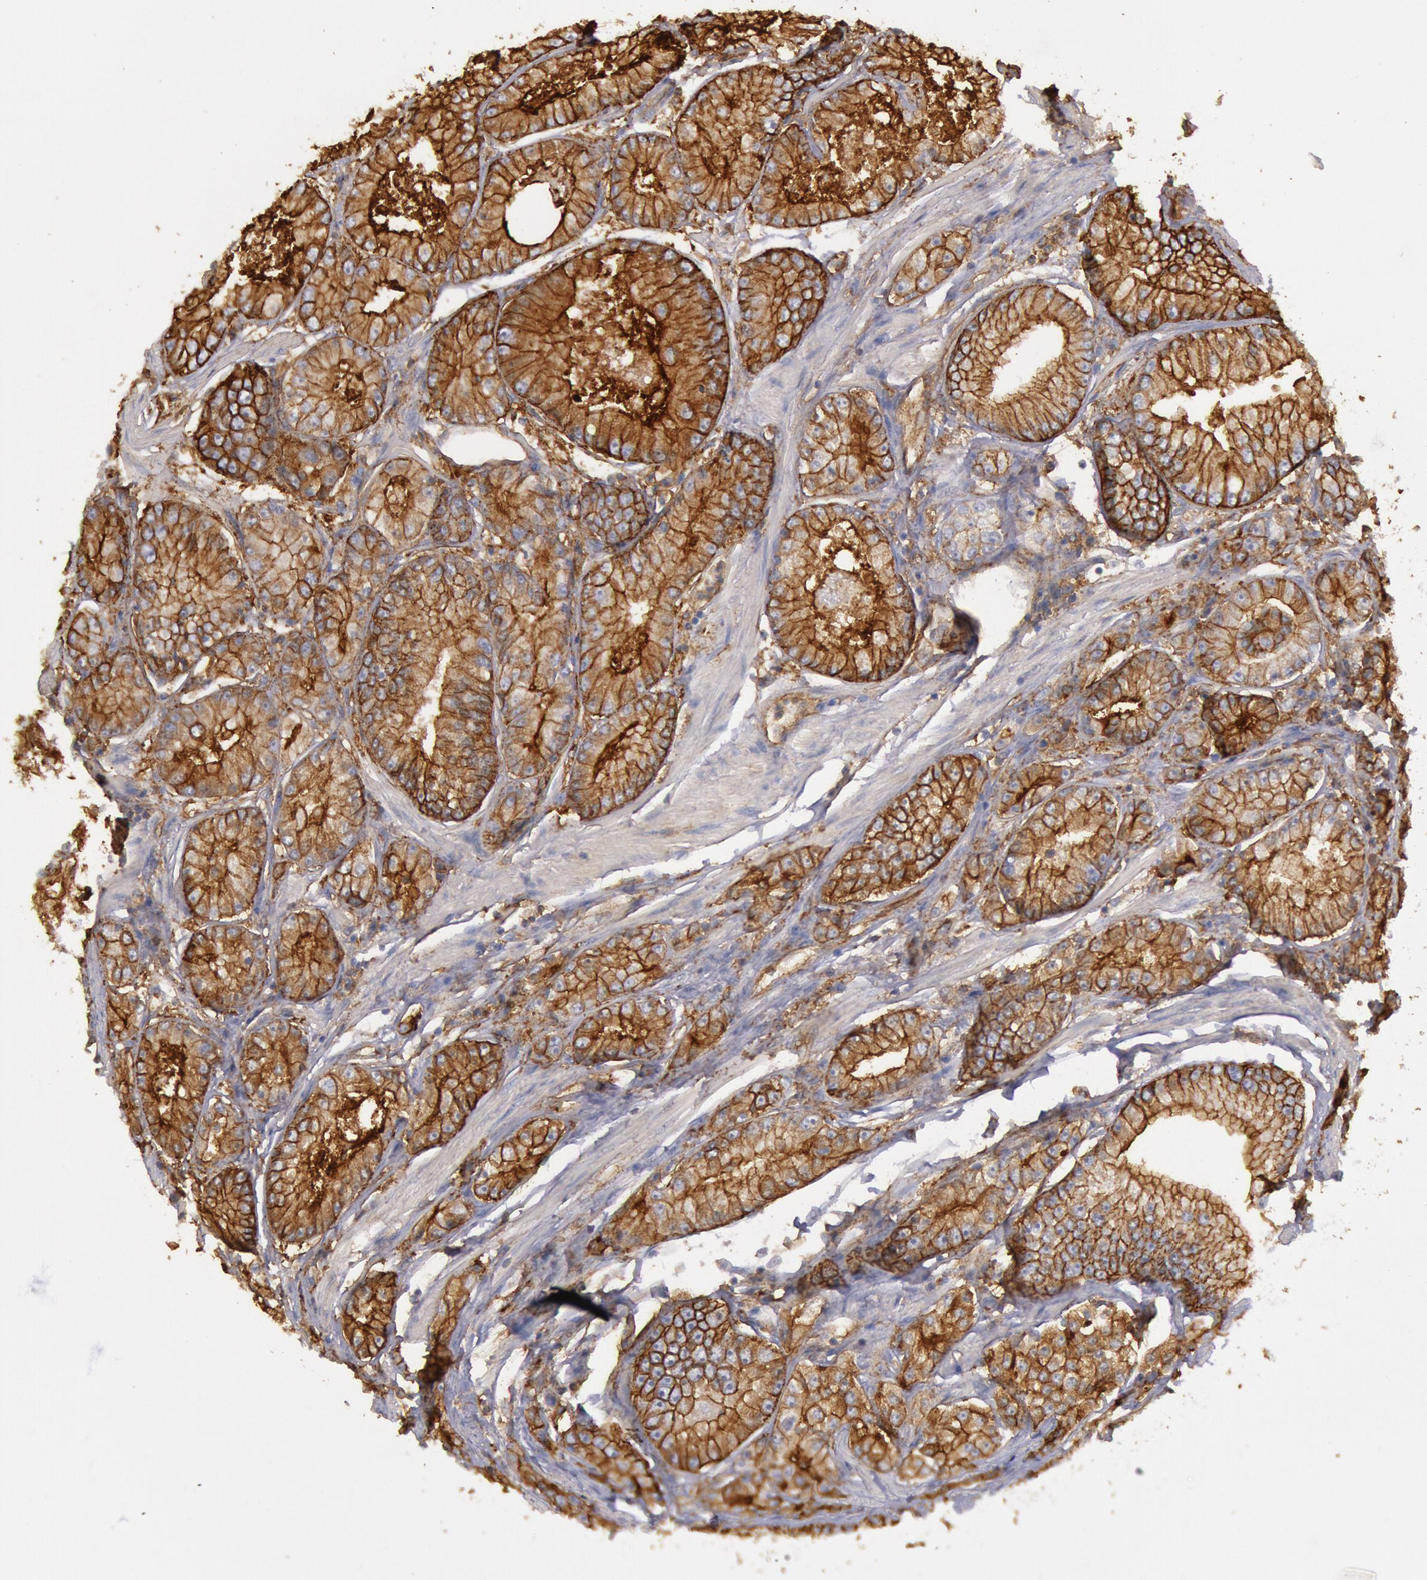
{"staining": {"intensity": "moderate", "quantity": ">75%", "location": "cytoplasmic/membranous"}, "tissue": "prostate cancer", "cell_type": "Tumor cells", "image_type": "cancer", "snomed": [{"axis": "morphology", "description": "Adenocarcinoma, Medium grade"}, {"axis": "topography", "description": "Prostate"}], "caption": "A micrograph showing moderate cytoplasmic/membranous expression in approximately >75% of tumor cells in prostate cancer, as visualized by brown immunohistochemical staining.", "gene": "SNAP23", "patient": {"sex": "male", "age": 72}}